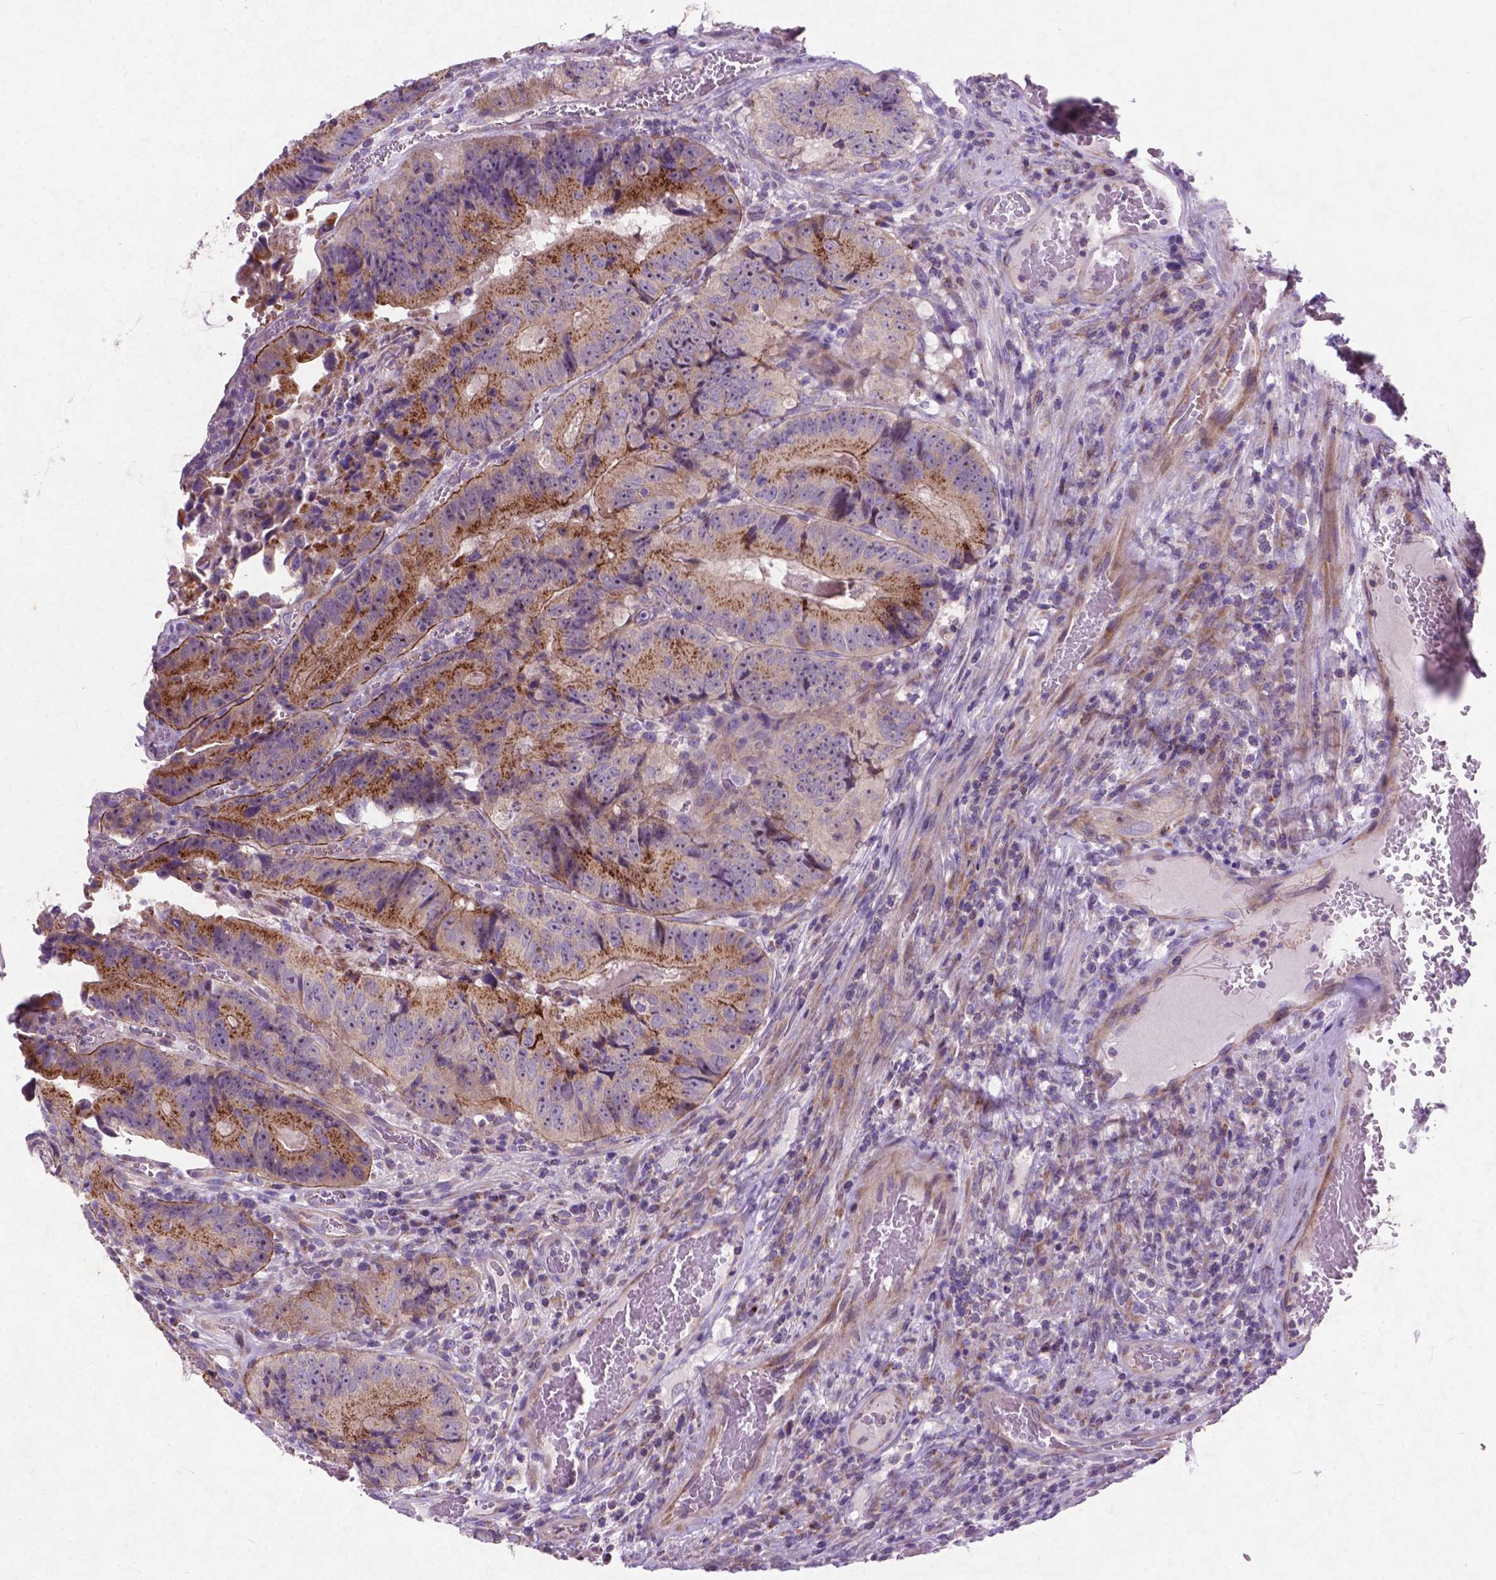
{"staining": {"intensity": "moderate", "quantity": ">75%", "location": "cytoplasmic/membranous"}, "tissue": "colorectal cancer", "cell_type": "Tumor cells", "image_type": "cancer", "snomed": [{"axis": "morphology", "description": "Adenocarcinoma, NOS"}, {"axis": "topography", "description": "Colon"}], "caption": "Immunohistochemistry image of human colorectal cancer (adenocarcinoma) stained for a protein (brown), which reveals medium levels of moderate cytoplasmic/membranous positivity in about >75% of tumor cells.", "gene": "ATG4D", "patient": {"sex": "female", "age": 86}}